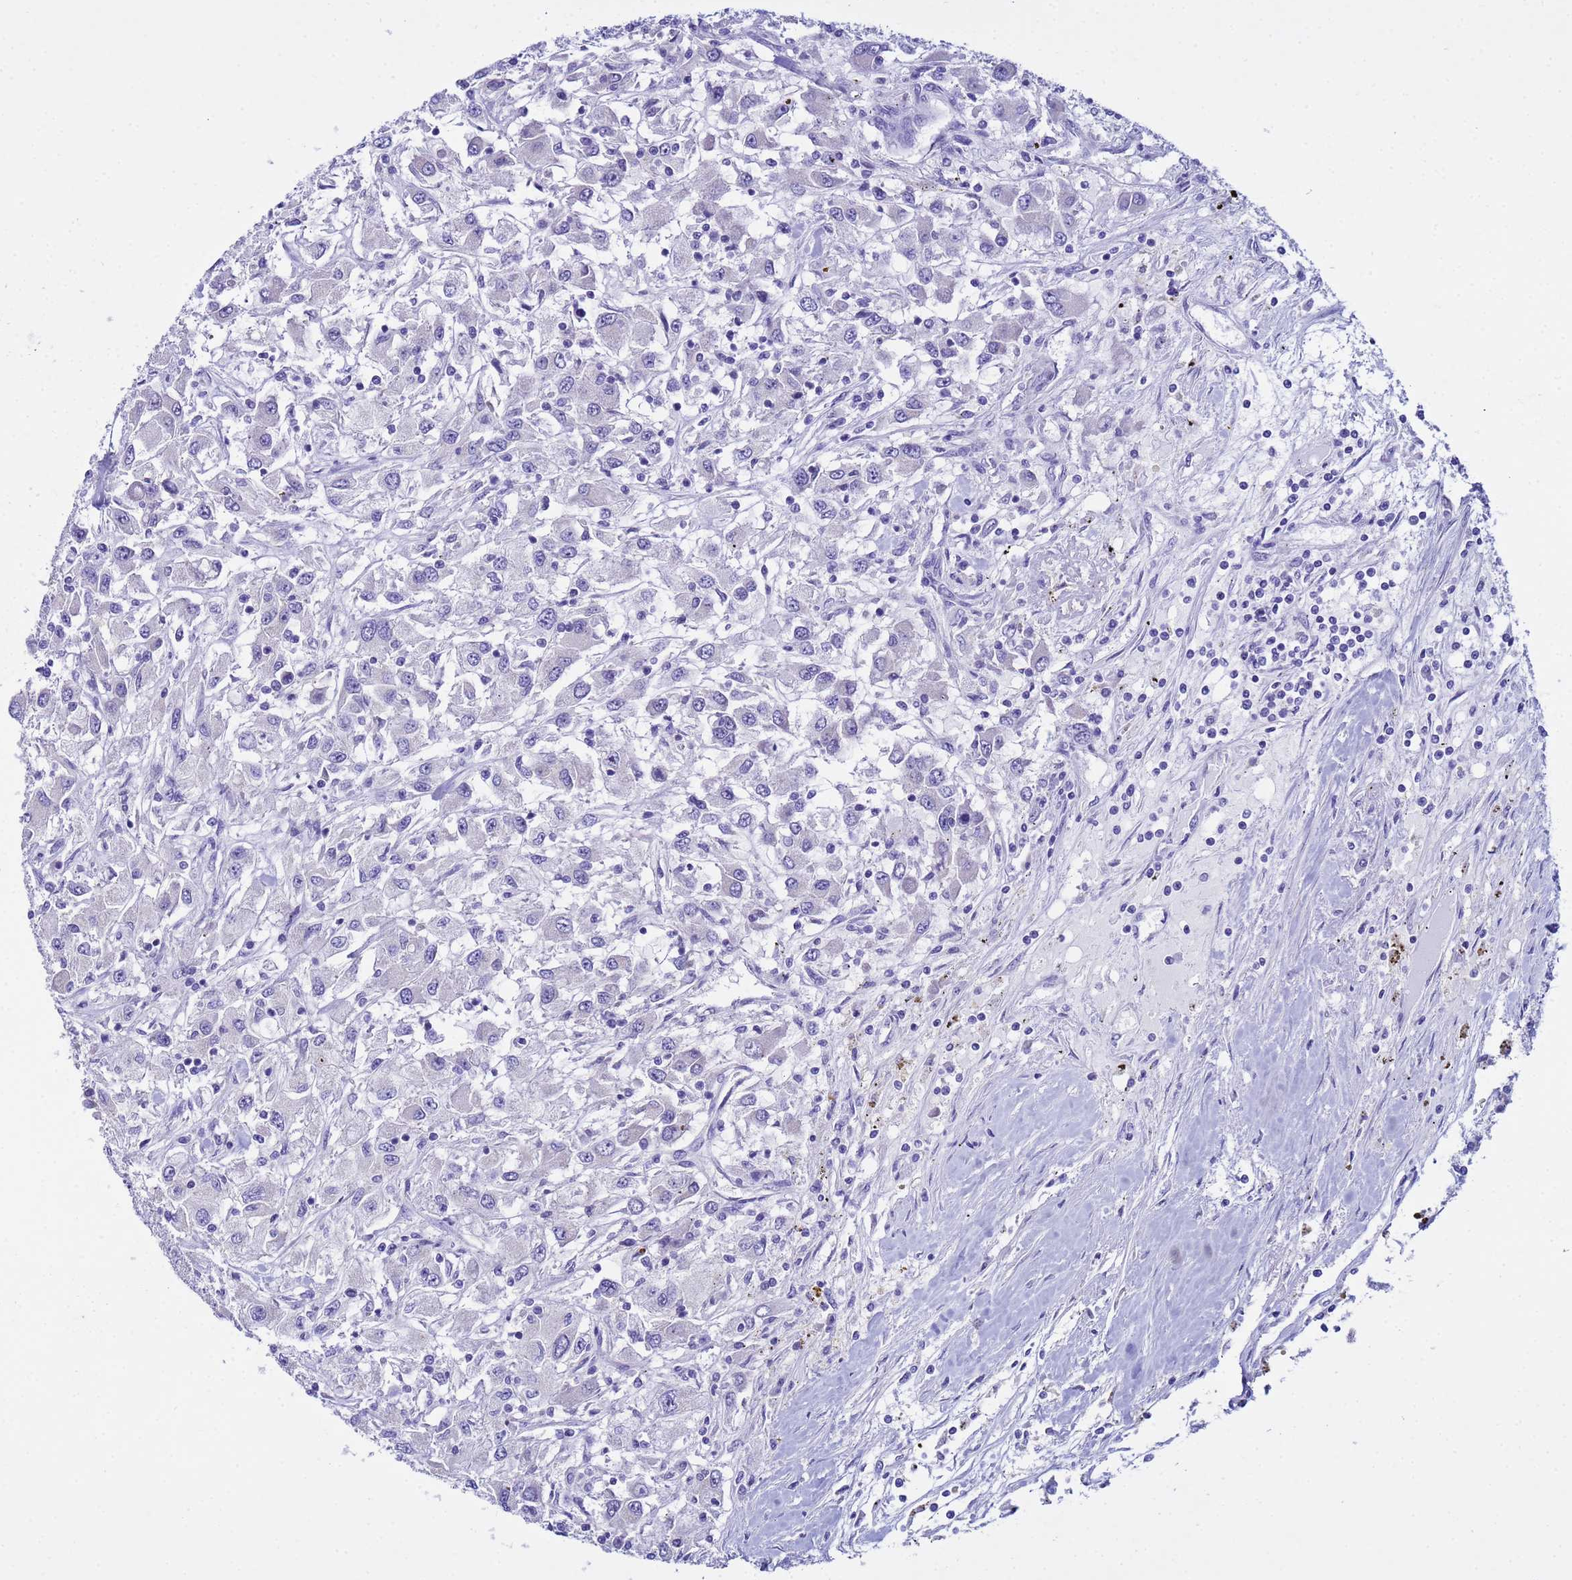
{"staining": {"intensity": "negative", "quantity": "none", "location": "none"}, "tissue": "renal cancer", "cell_type": "Tumor cells", "image_type": "cancer", "snomed": [{"axis": "morphology", "description": "Adenocarcinoma, NOS"}, {"axis": "topography", "description": "Kidney"}], "caption": "A histopathology image of renal cancer (adenocarcinoma) stained for a protein displays no brown staining in tumor cells.", "gene": "IGSF11", "patient": {"sex": "female", "age": 67}}